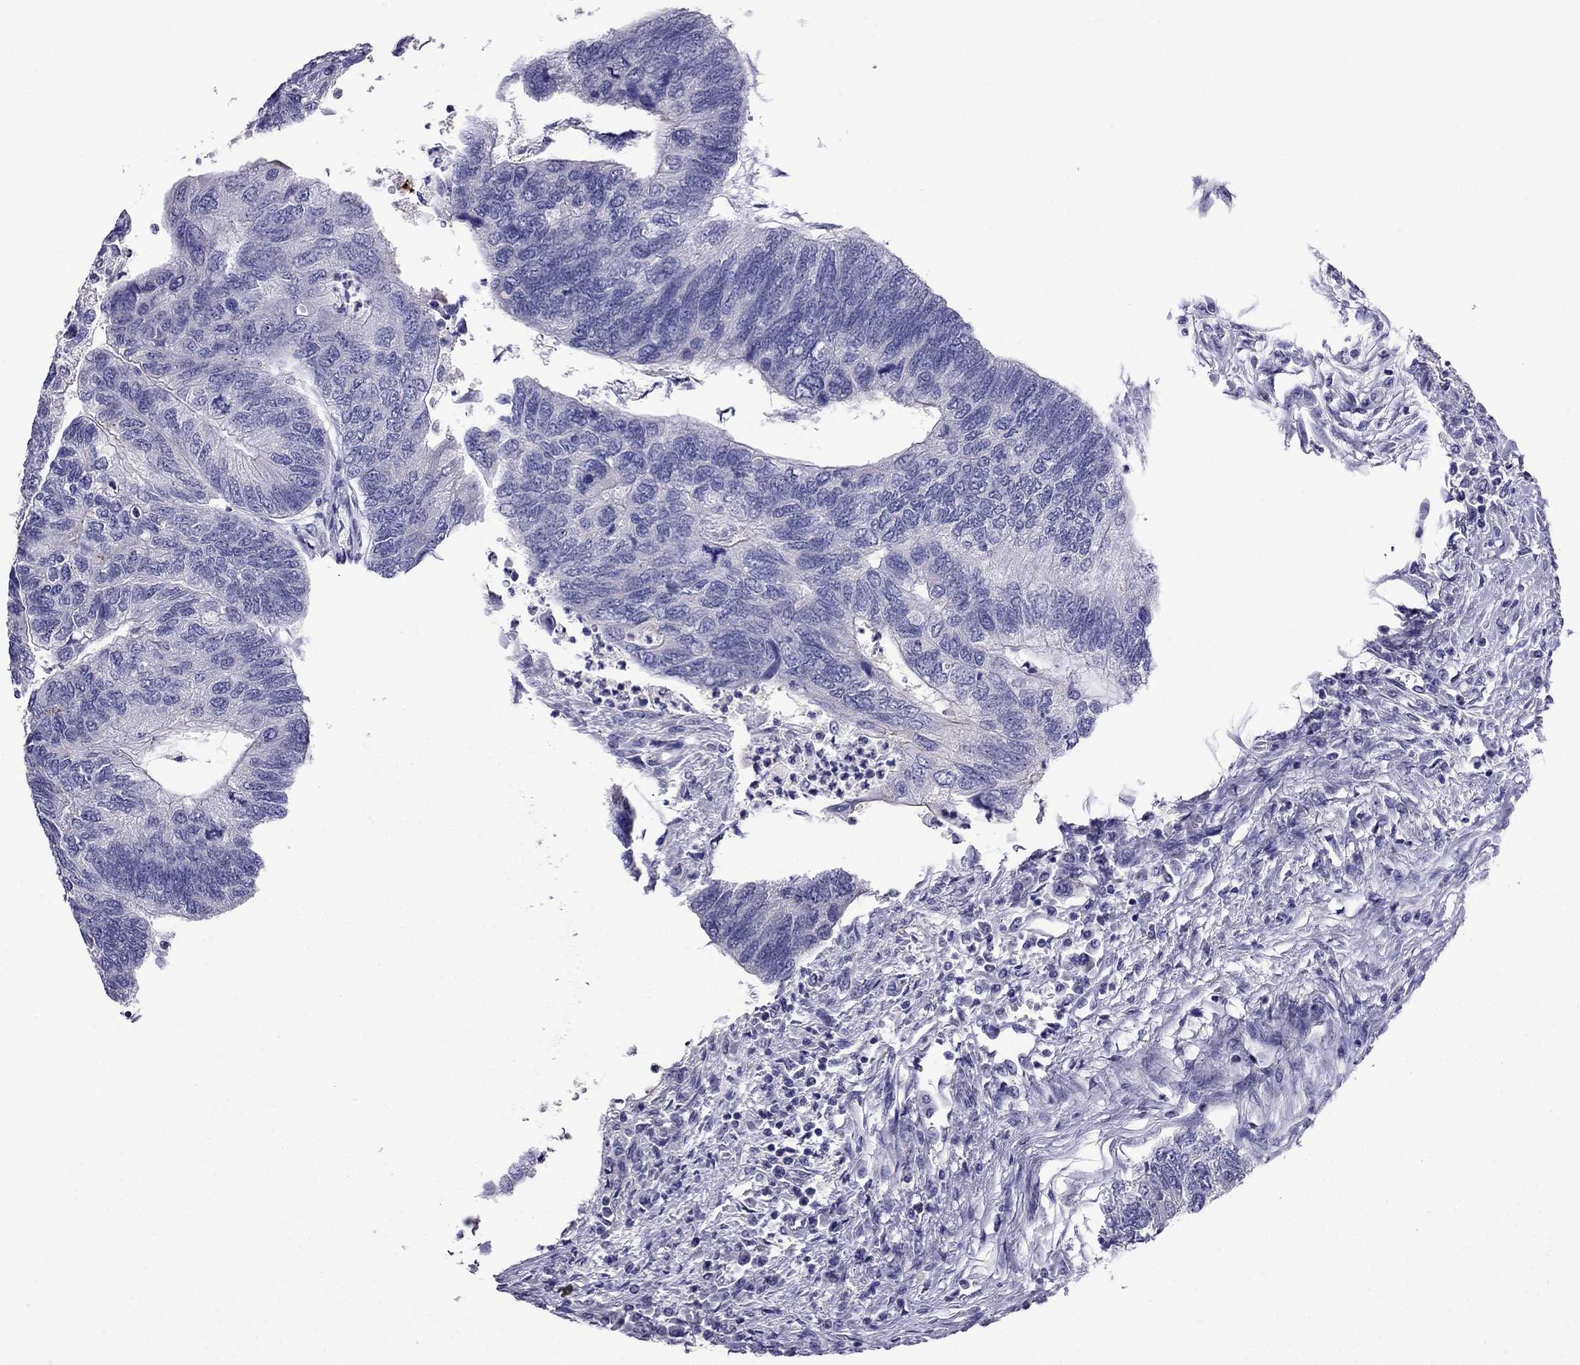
{"staining": {"intensity": "negative", "quantity": "none", "location": "none"}, "tissue": "colorectal cancer", "cell_type": "Tumor cells", "image_type": "cancer", "snomed": [{"axis": "morphology", "description": "Adenocarcinoma, NOS"}, {"axis": "topography", "description": "Colon"}], "caption": "Immunohistochemistry (IHC) photomicrograph of human colorectal cancer (adenocarcinoma) stained for a protein (brown), which reveals no positivity in tumor cells.", "gene": "OXCT2", "patient": {"sex": "female", "age": 67}}